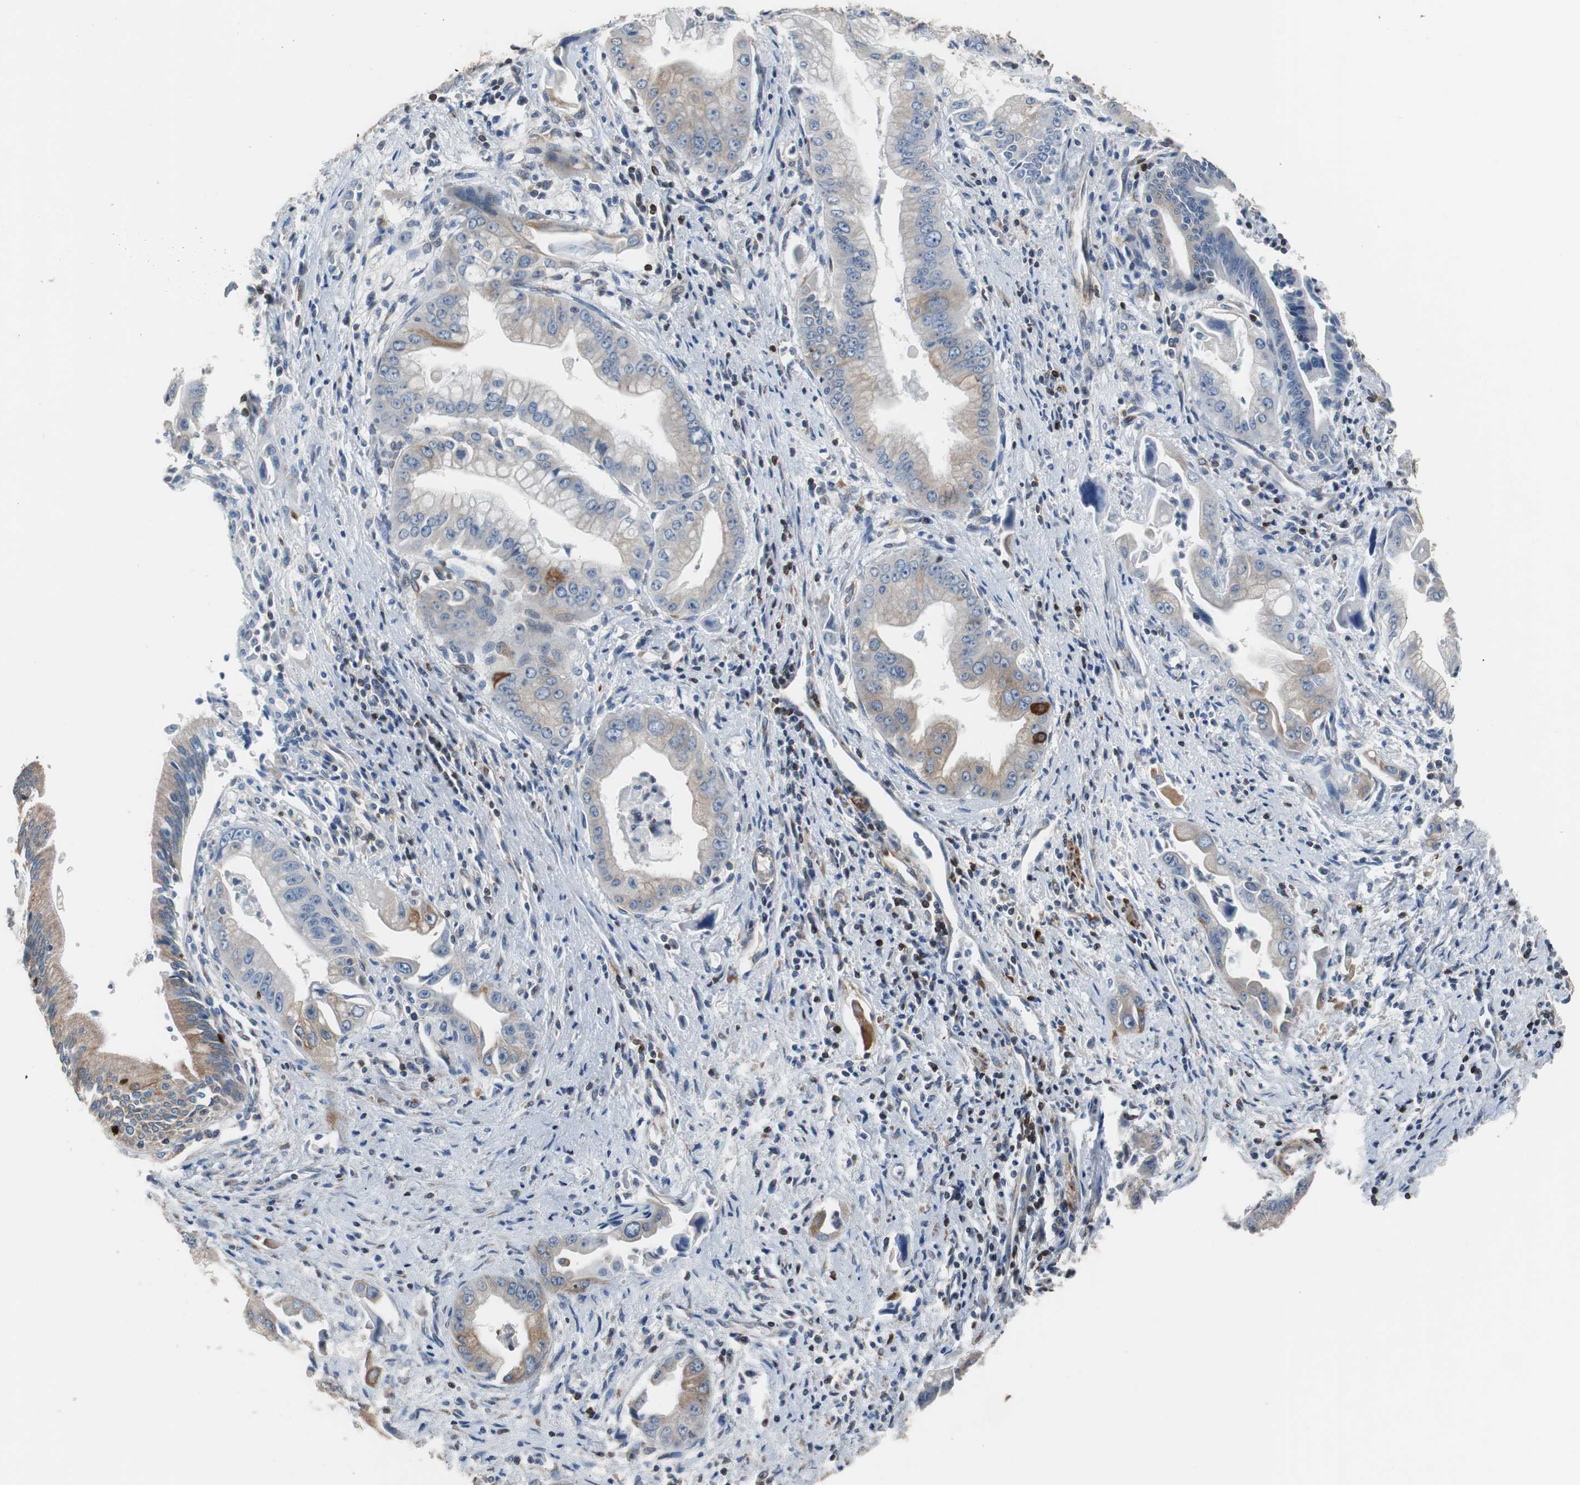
{"staining": {"intensity": "moderate", "quantity": "25%-75%", "location": "cytoplasmic/membranous"}, "tissue": "pancreatic cancer", "cell_type": "Tumor cells", "image_type": "cancer", "snomed": [{"axis": "morphology", "description": "Adenocarcinoma, NOS"}, {"axis": "topography", "description": "Pancreas"}], "caption": "Tumor cells demonstrate medium levels of moderate cytoplasmic/membranous staining in about 25%-75% of cells in human pancreatic cancer.", "gene": "PBXIP1", "patient": {"sex": "male", "age": 59}}